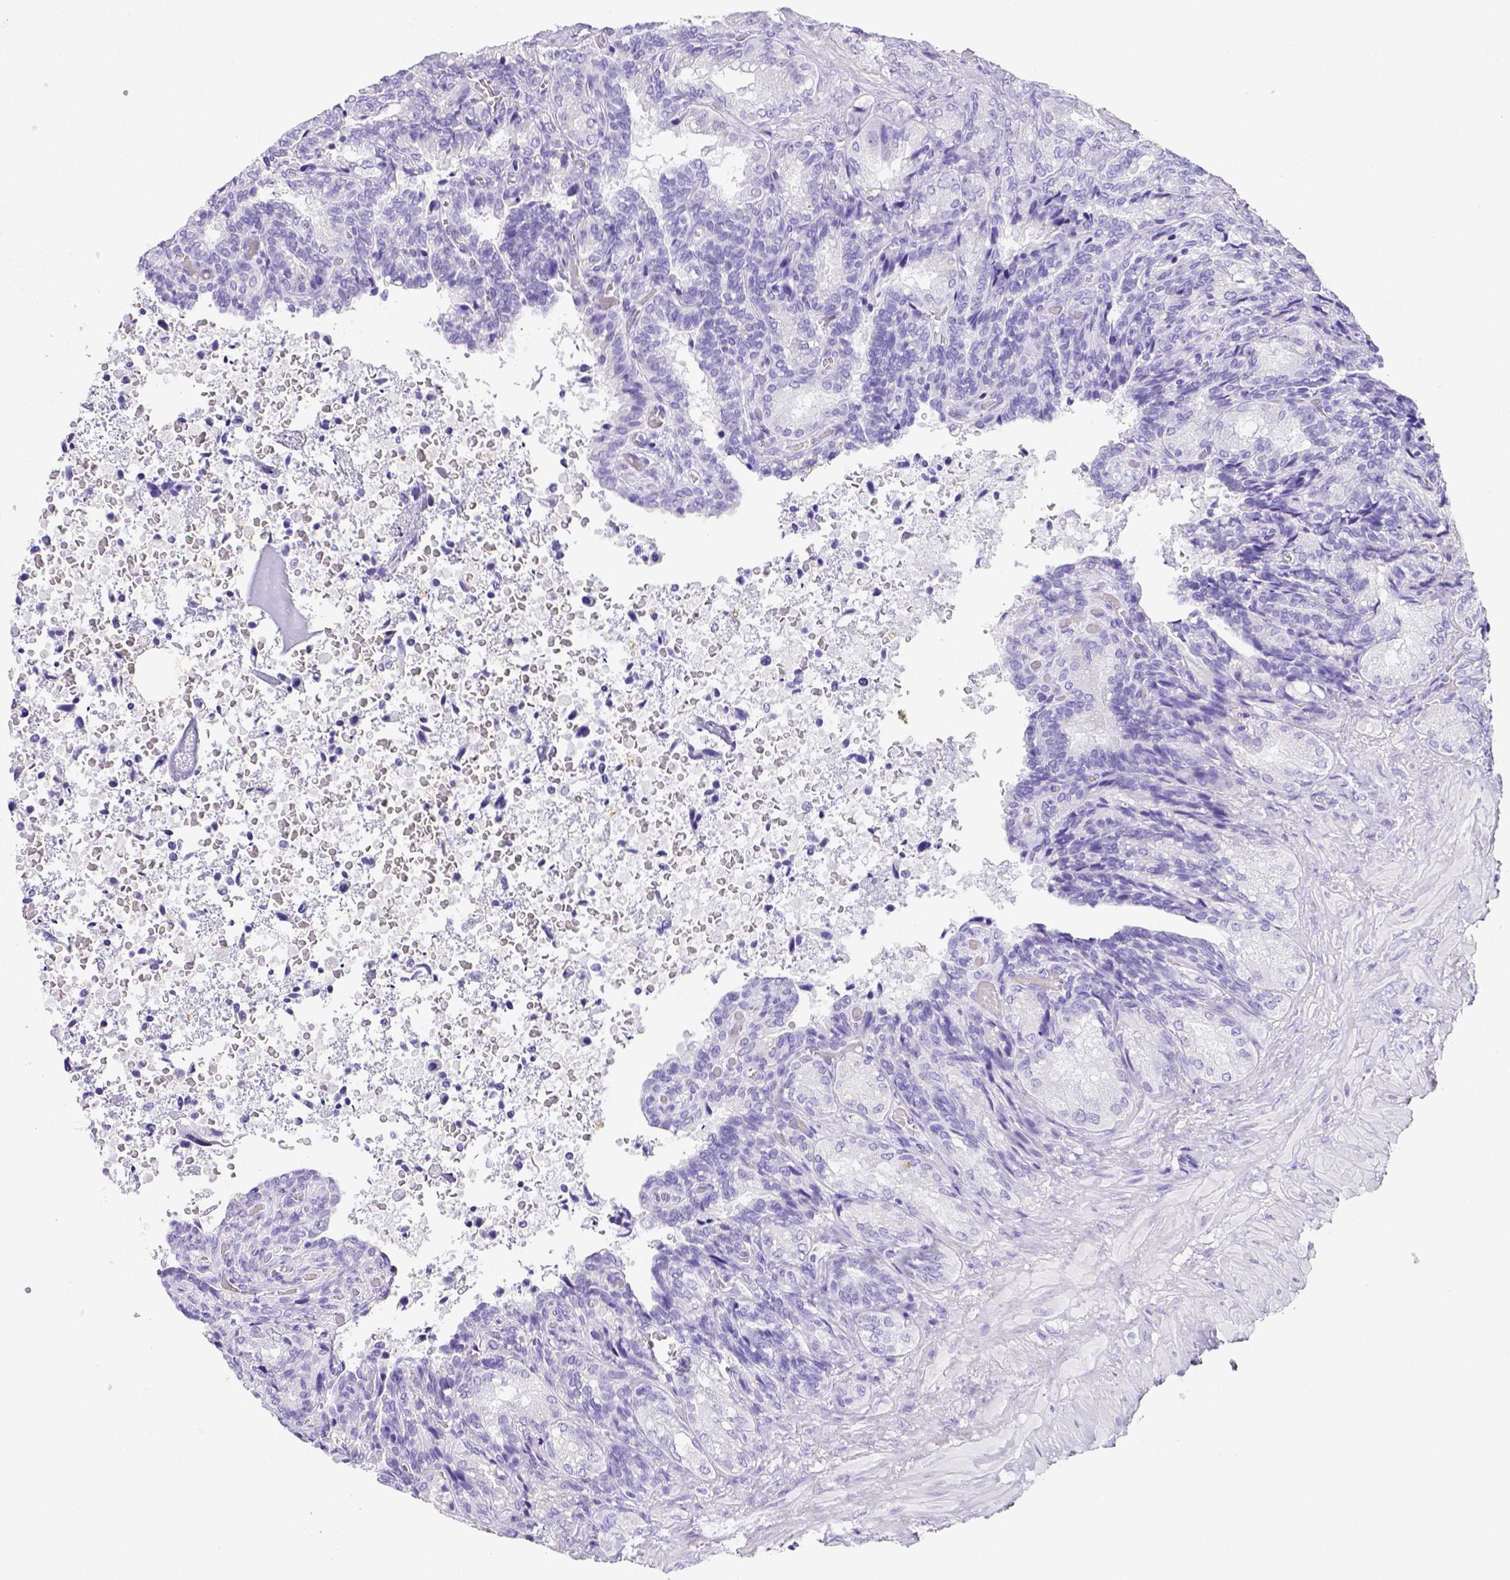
{"staining": {"intensity": "negative", "quantity": "none", "location": "none"}, "tissue": "seminal vesicle", "cell_type": "Glandular cells", "image_type": "normal", "snomed": [{"axis": "morphology", "description": "Normal tissue, NOS"}, {"axis": "topography", "description": "Seminal veicle"}], "caption": "An IHC histopathology image of normal seminal vesicle is shown. There is no staining in glandular cells of seminal vesicle.", "gene": "ARHGAP36", "patient": {"sex": "male", "age": 68}}